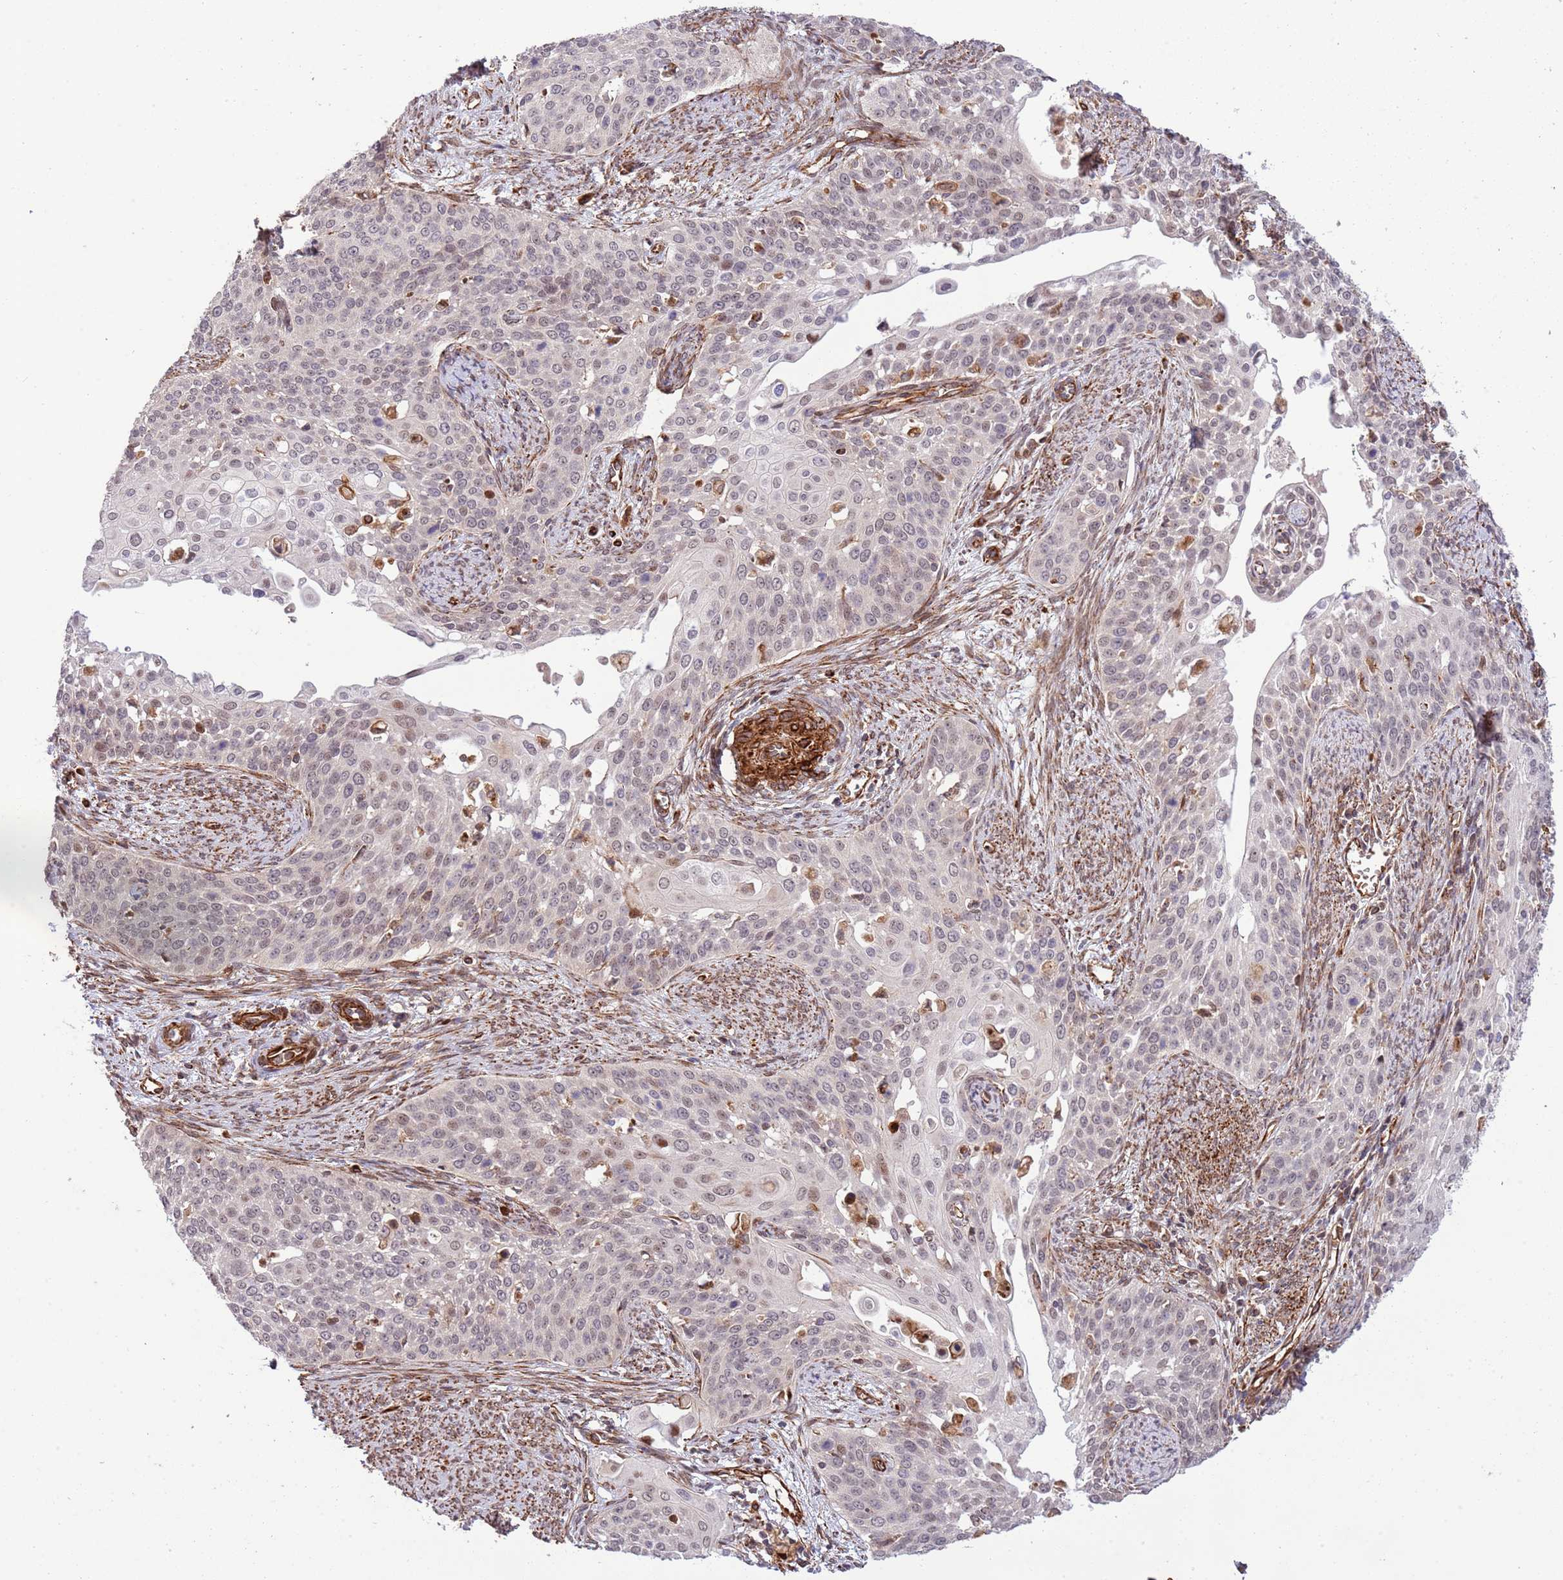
{"staining": {"intensity": "weak", "quantity": "<25%", "location": "nuclear"}, "tissue": "cervical cancer", "cell_type": "Tumor cells", "image_type": "cancer", "snomed": [{"axis": "morphology", "description": "Squamous cell carcinoma, NOS"}, {"axis": "topography", "description": "Cervix"}], "caption": "This is an immunohistochemistry photomicrograph of human squamous cell carcinoma (cervical). There is no positivity in tumor cells.", "gene": "NEK3", "patient": {"sex": "female", "age": 44}}